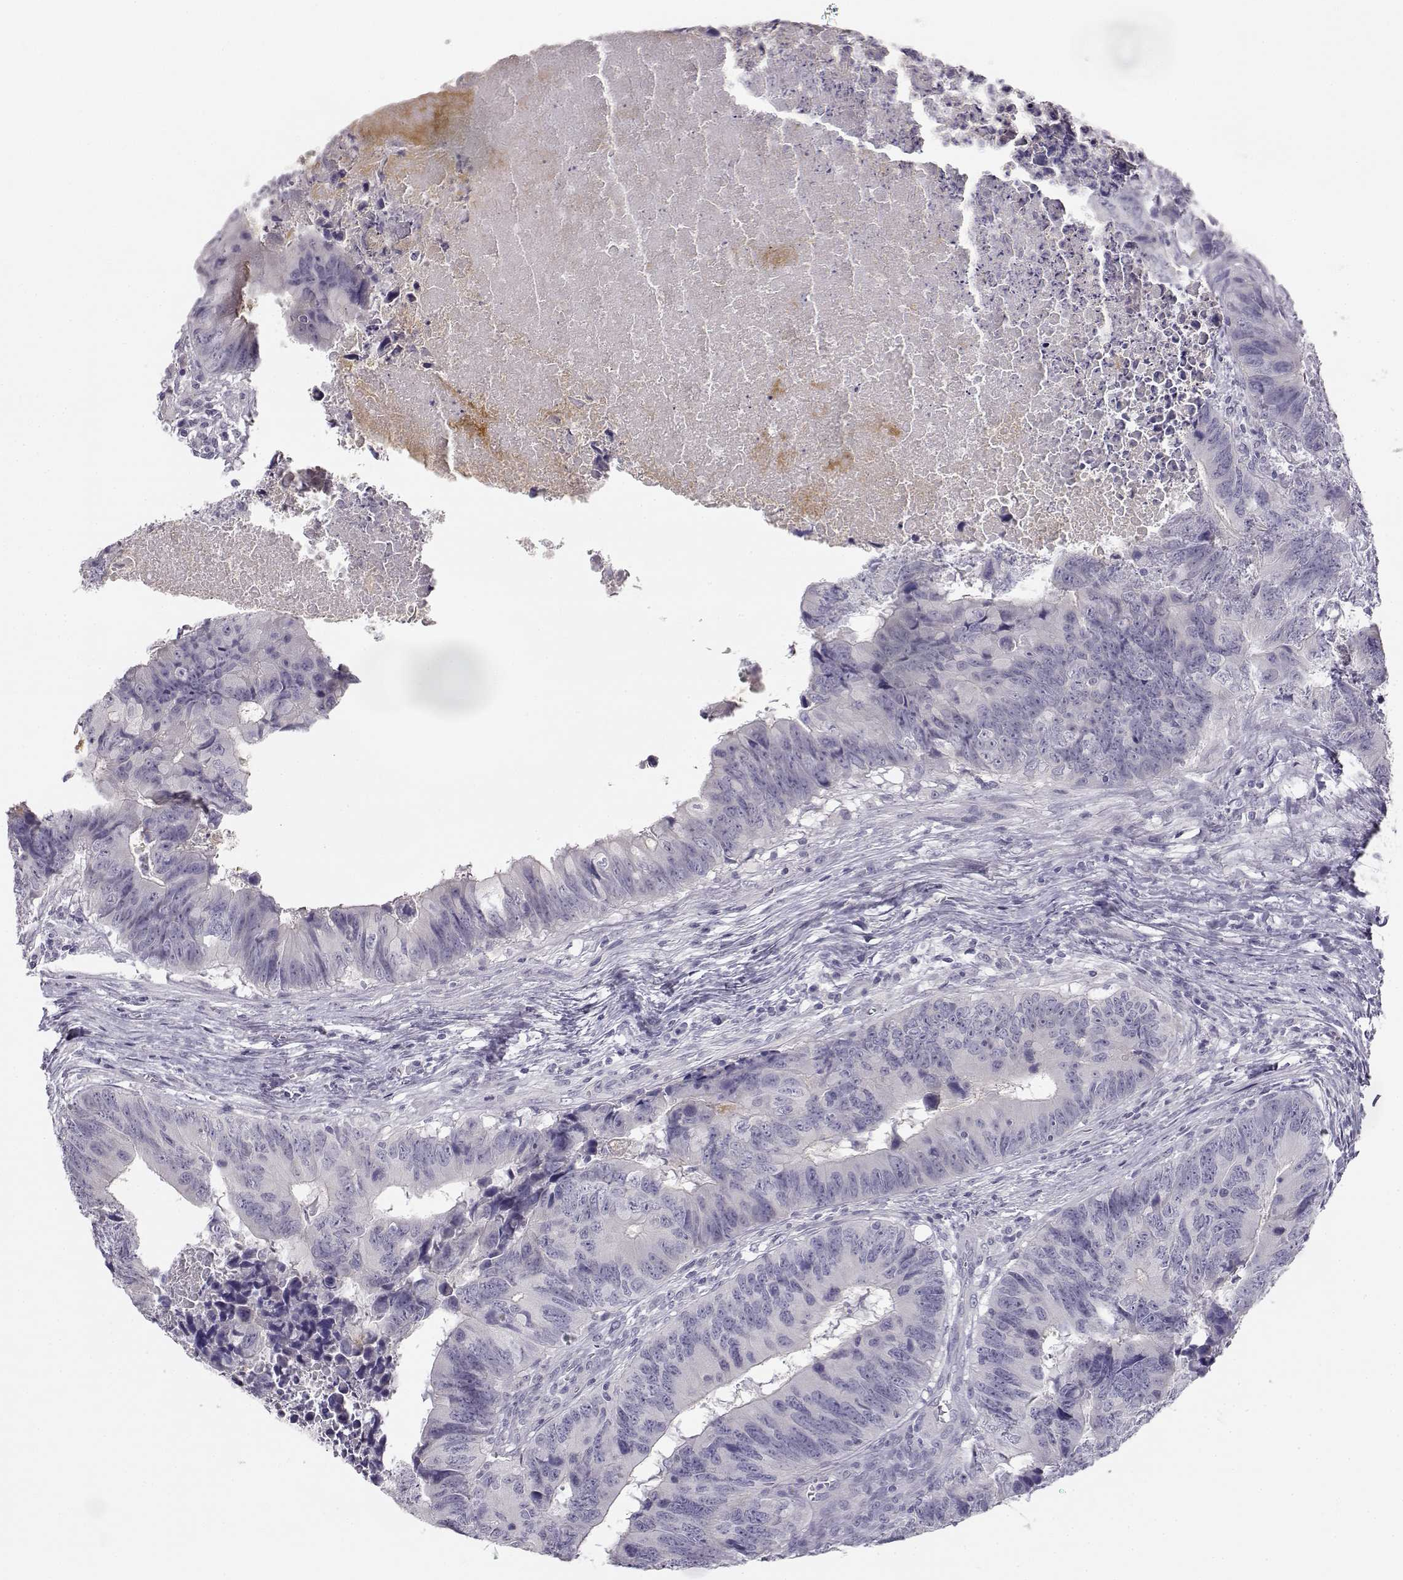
{"staining": {"intensity": "negative", "quantity": "none", "location": "none"}, "tissue": "colorectal cancer", "cell_type": "Tumor cells", "image_type": "cancer", "snomed": [{"axis": "morphology", "description": "Adenocarcinoma, NOS"}, {"axis": "topography", "description": "Colon"}], "caption": "Photomicrograph shows no significant protein expression in tumor cells of colorectal cancer. (DAB immunohistochemistry (IHC) with hematoxylin counter stain).", "gene": "MYCBPAP", "patient": {"sex": "female", "age": 82}}